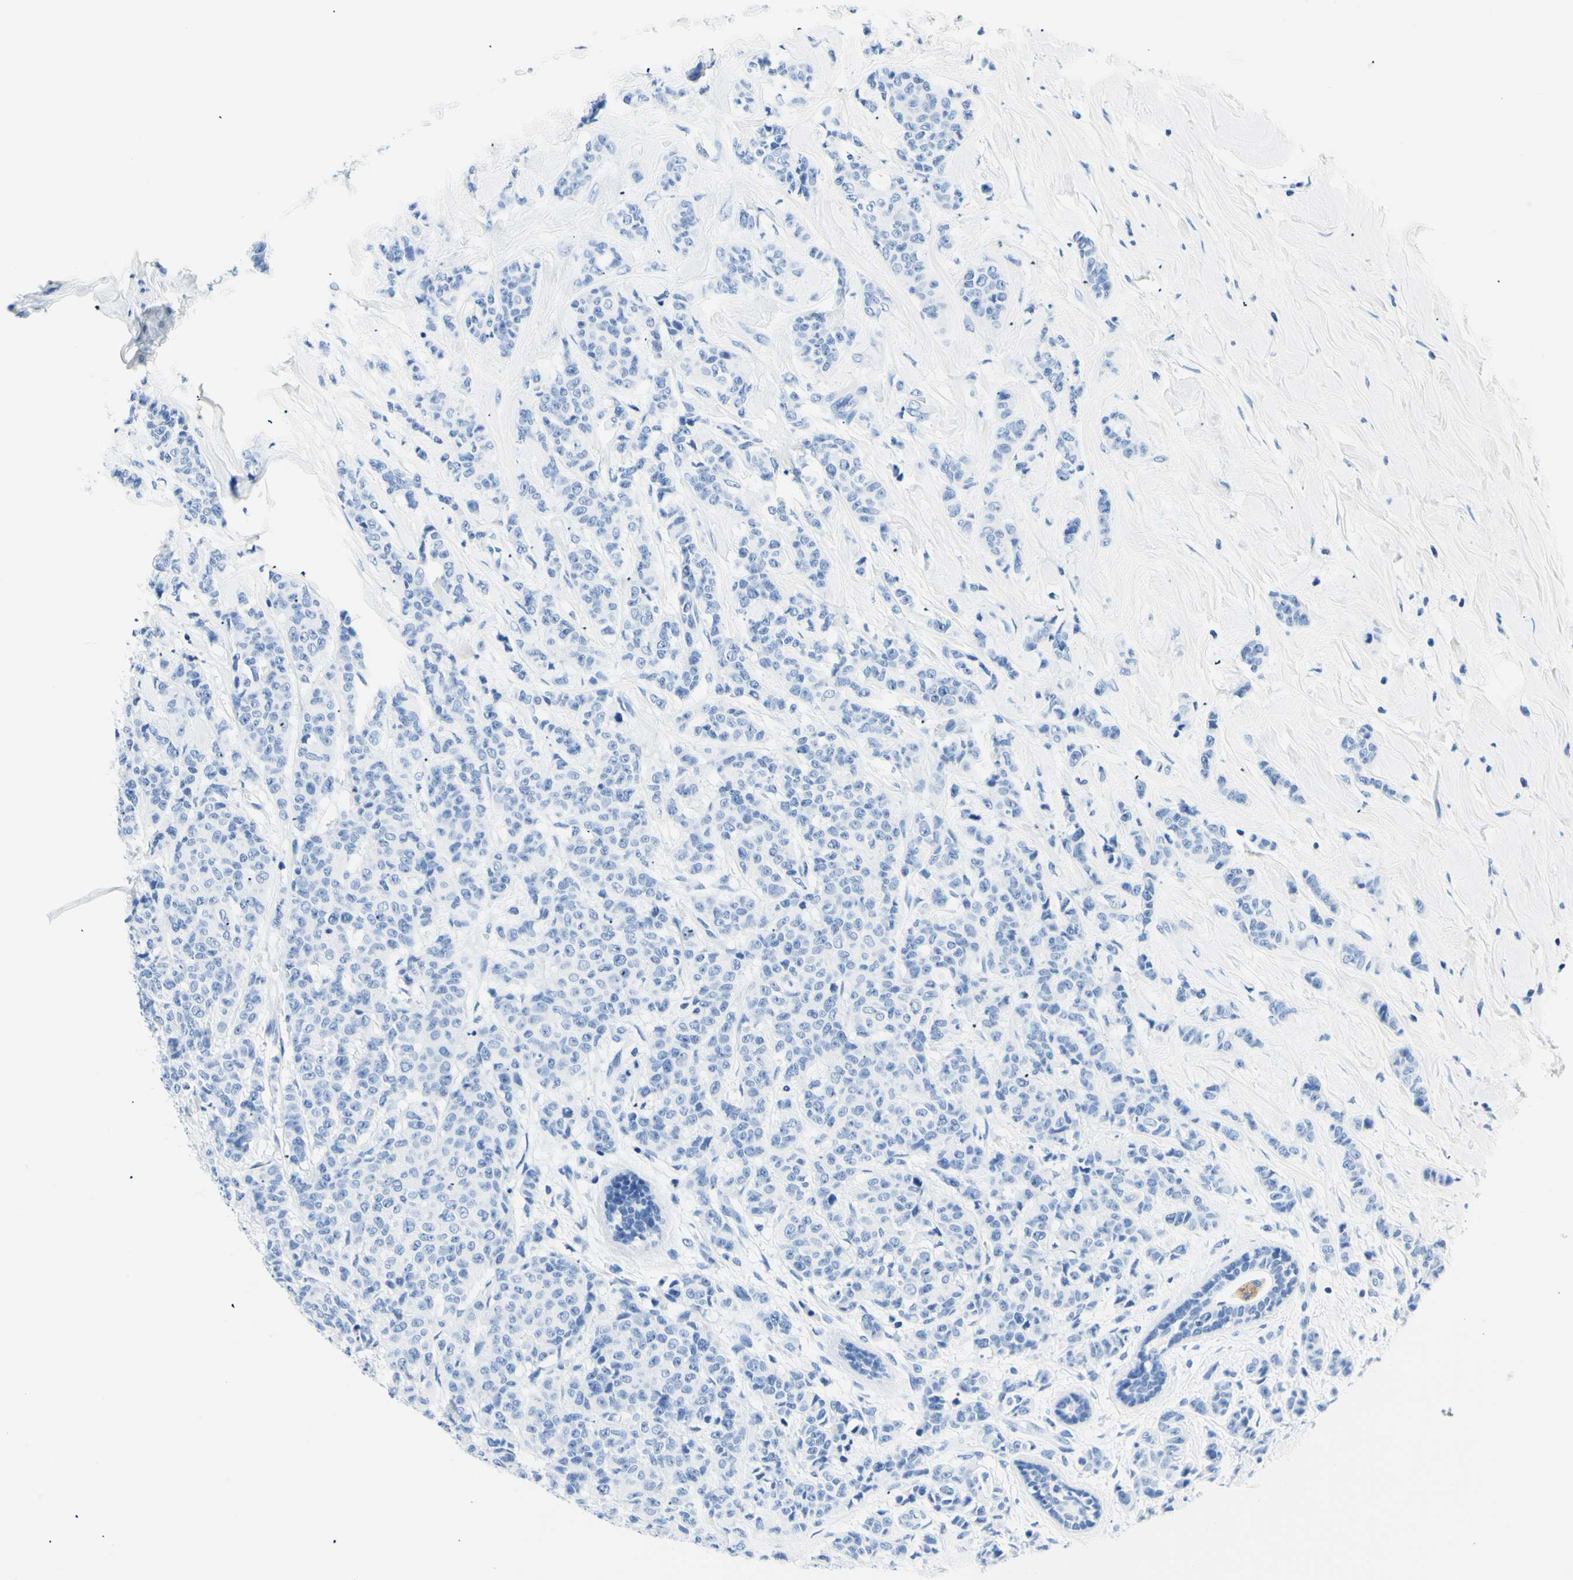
{"staining": {"intensity": "negative", "quantity": "none", "location": "none"}, "tissue": "breast cancer", "cell_type": "Tumor cells", "image_type": "cancer", "snomed": [{"axis": "morphology", "description": "Normal tissue, NOS"}, {"axis": "morphology", "description": "Duct carcinoma"}, {"axis": "topography", "description": "Breast"}], "caption": "High magnification brightfield microscopy of breast cancer (invasive ductal carcinoma) stained with DAB (brown) and counterstained with hematoxylin (blue): tumor cells show no significant staining. Brightfield microscopy of immunohistochemistry stained with DAB (brown) and hematoxylin (blue), captured at high magnification.", "gene": "MYH2", "patient": {"sex": "female", "age": 40}}